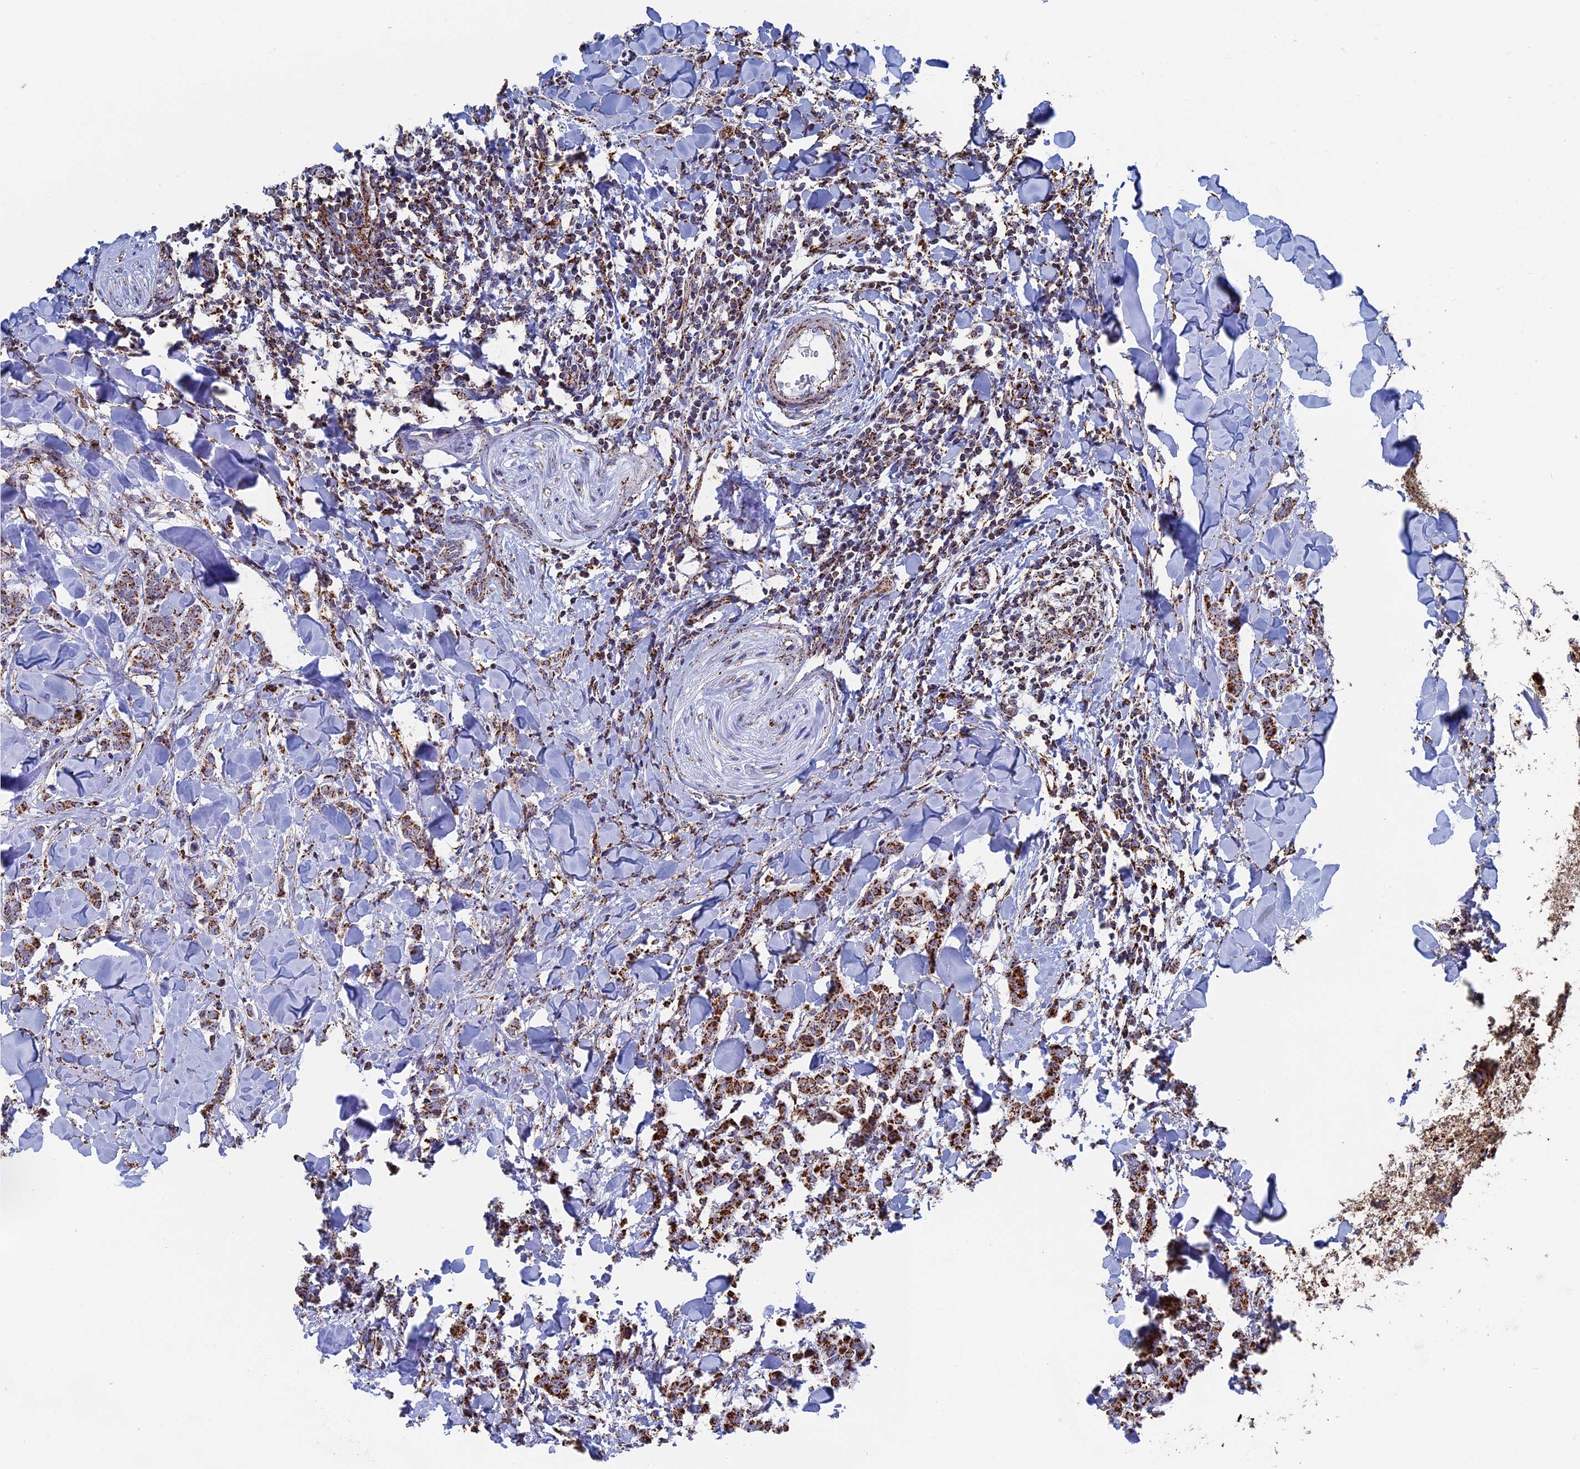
{"staining": {"intensity": "moderate", "quantity": ">75%", "location": "cytoplasmic/membranous"}, "tissue": "breast cancer", "cell_type": "Tumor cells", "image_type": "cancer", "snomed": [{"axis": "morphology", "description": "Duct carcinoma"}, {"axis": "topography", "description": "Breast"}], "caption": "The micrograph reveals a brown stain indicating the presence of a protein in the cytoplasmic/membranous of tumor cells in breast invasive ductal carcinoma. Nuclei are stained in blue.", "gene": "SEC24D", "patient": {"sex": "female", "age": 40}}